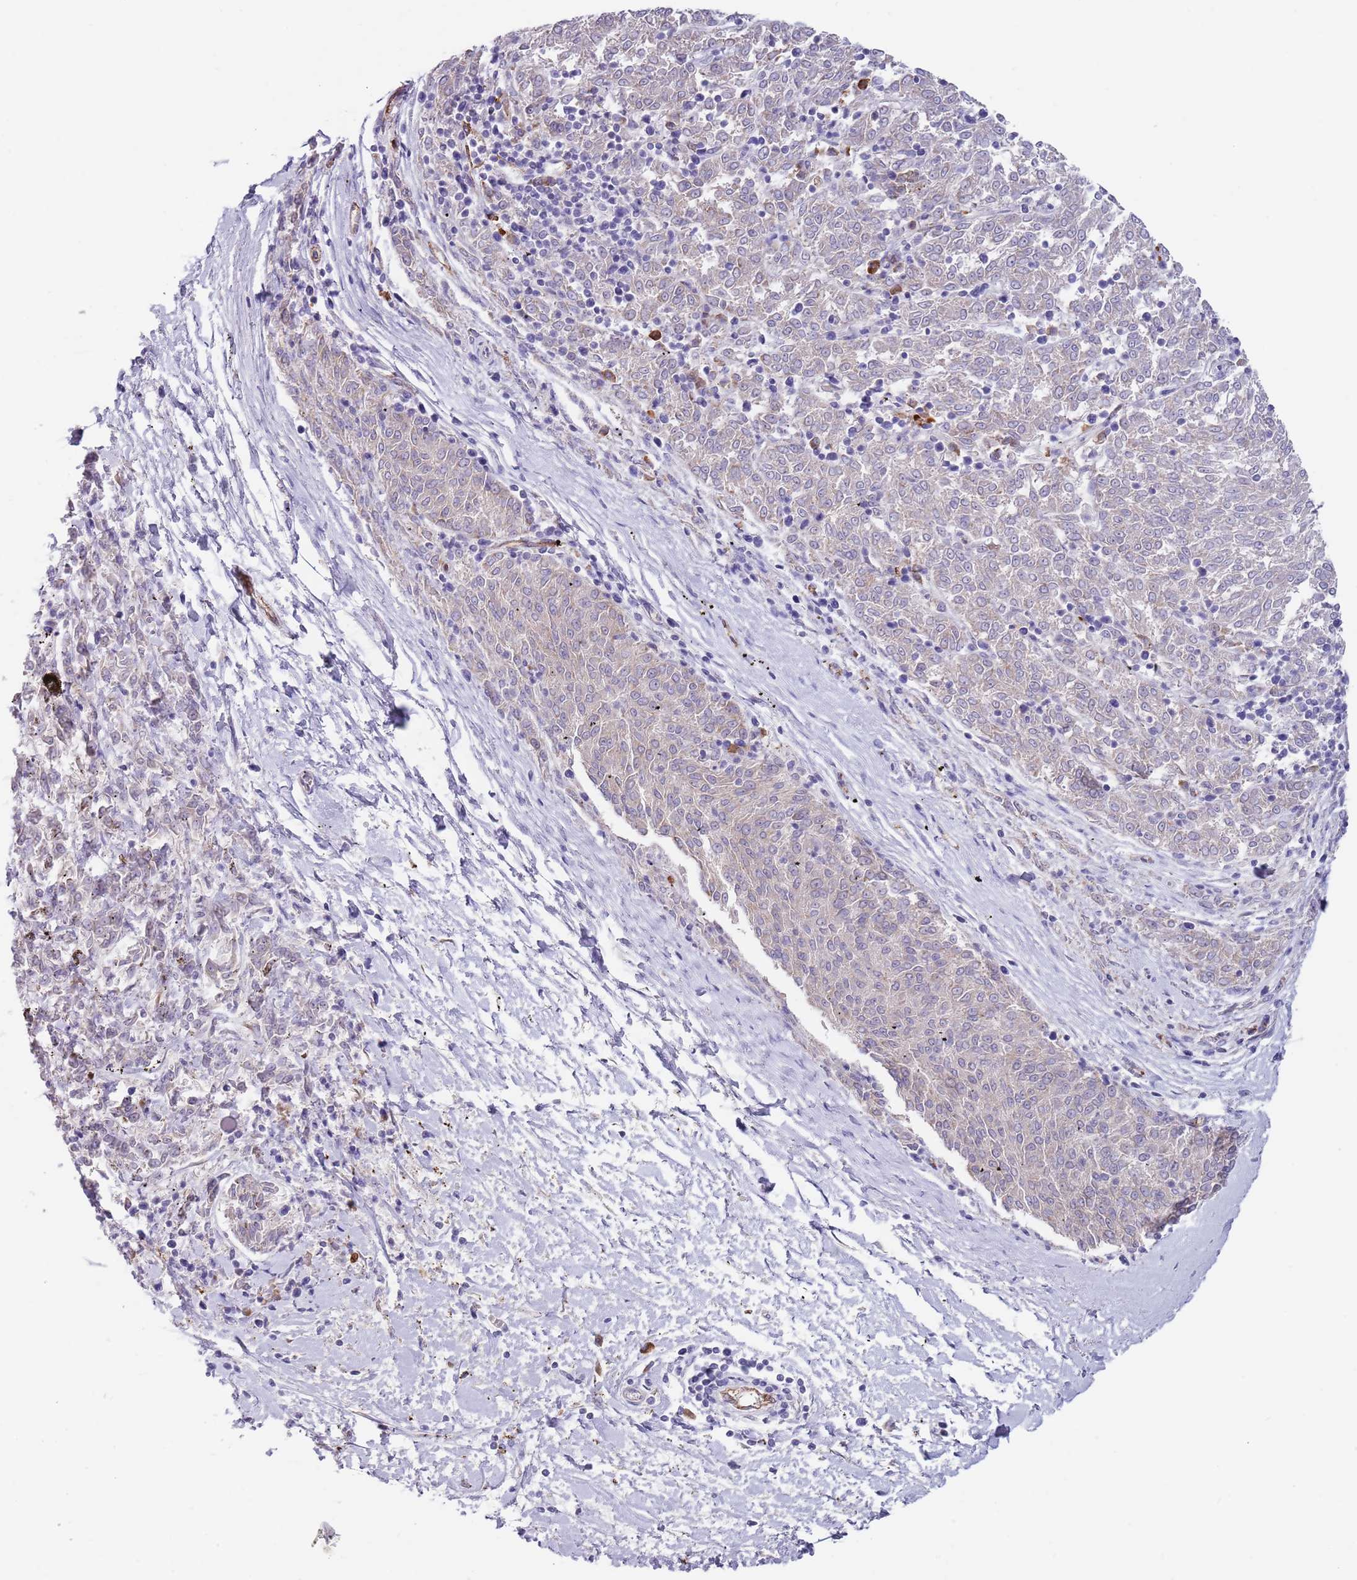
{"staining": {"intensity": "negative", "quantity": "none", "location": "none"}, "tissue": "melanoma", "cell_type": "Tumor cells", "image_type": "cancer", "snomed": [{"axis": "morphology", "description": "Malignant melanoma, NOS"}, {"axis": "topography", "description": "Skin"}], "caption": "Immunohistochemistry (IHC) micrograph of human melanoma stained for a protein (brown), which displays no staining in tumor cells.", "gene": "TNRC6C", "patient": {"sex": "female", "age": 72}}